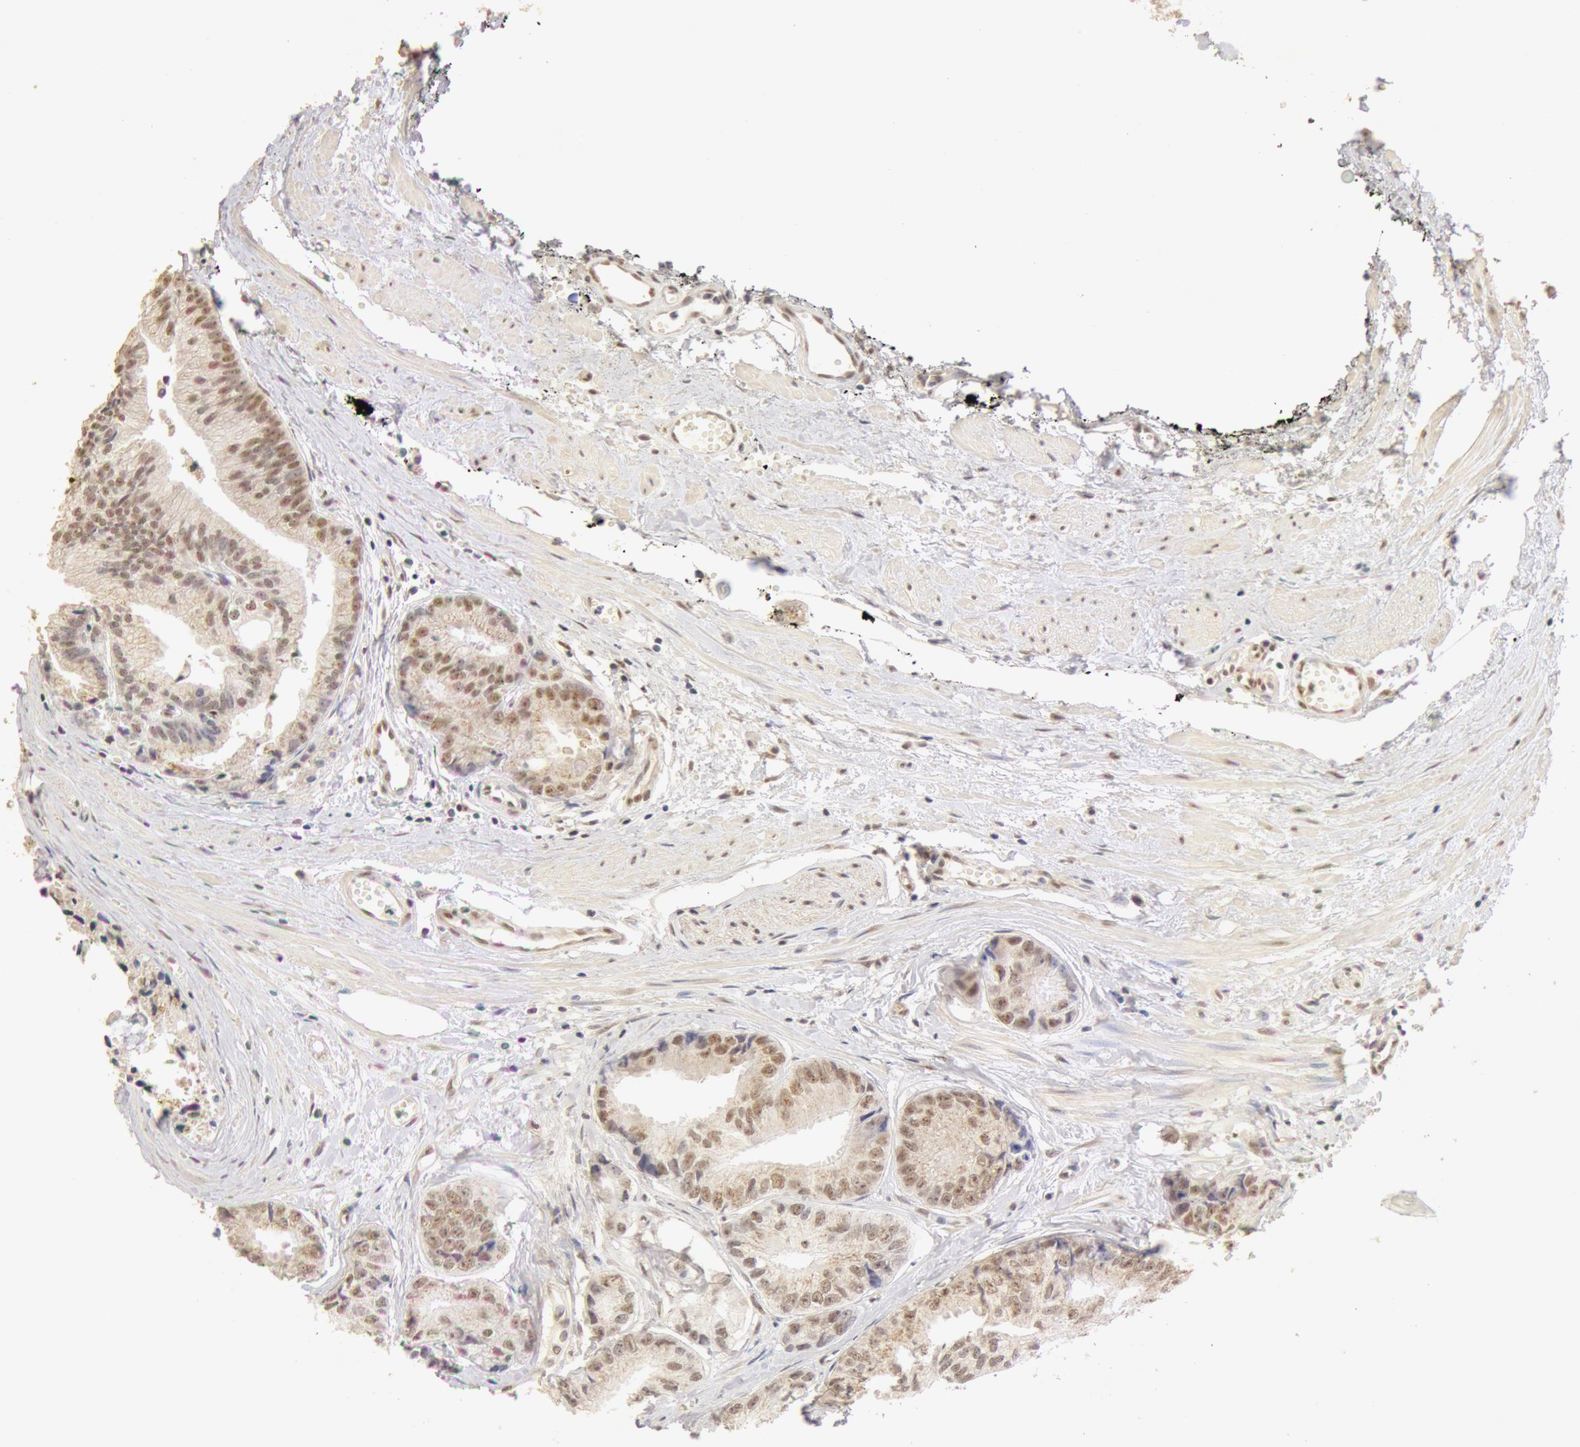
{"staining": {"intensity": "moderate", "quantity": ">75%", "location": "cytoplasmic/membranous,nuclear"}, "tissue": "prostate cancer", "cell_type": "Tumor cells", "image_type": "cancer", "snomed": [{"axis": "morphology", "description": "Adenocarcinoma, High grade"}, {"axis": "topography", "description": "Prostate"}], "caption": "Prostate high-grade adenocarcinoma stained with IHC displays moderate cytoplasmic/membranous and nuclear staining in about >75% of tumor cells.", "gene": "SNRNP70", "patient": {"sex": "male", "age": 56}}